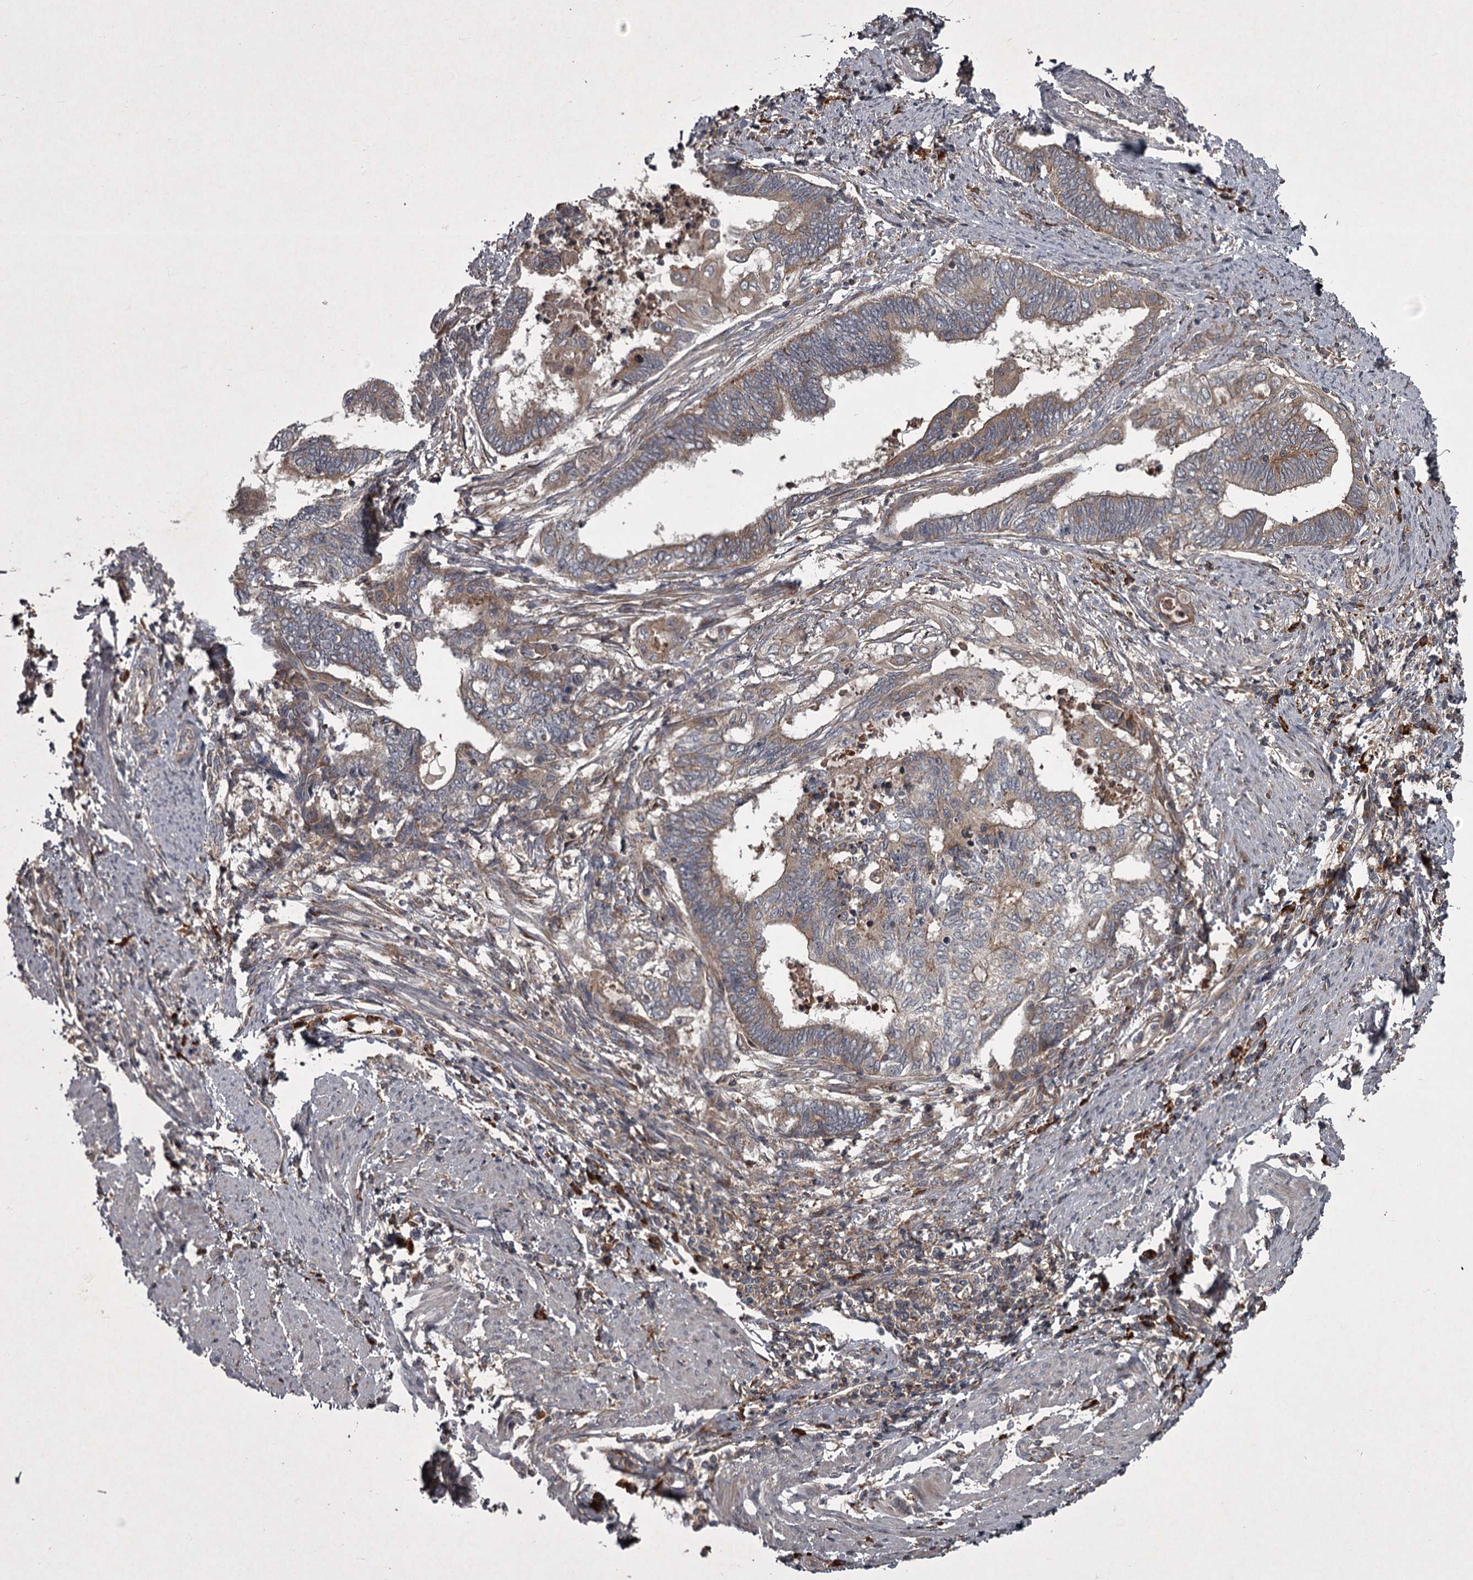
{"staining": {"intensity": "weak", "quantity": "25%-75%", "location": "cytoplasmic/membranous"}, "tissue": "endometrial cancer", "cell_type": "Tumor cells", "image_type": "cancer", "snomed": [{"axis": "morphology", "description": "Adenocarcinoma, NOS"}, {"axis": "topography", "description": "Uterus"}, {"axis": "topography", "description": "Endometrium"}], "caption": "IHC histopathology image of endometrial cancer (adenocarcinoma) stained for a protein (brown), which shows low levels of weak cytoplasmic/membranous staining in about 25%-75% of tumor cells.", "gene": "UNC93B1", "patient": {"sex": "female", "age": 70}}